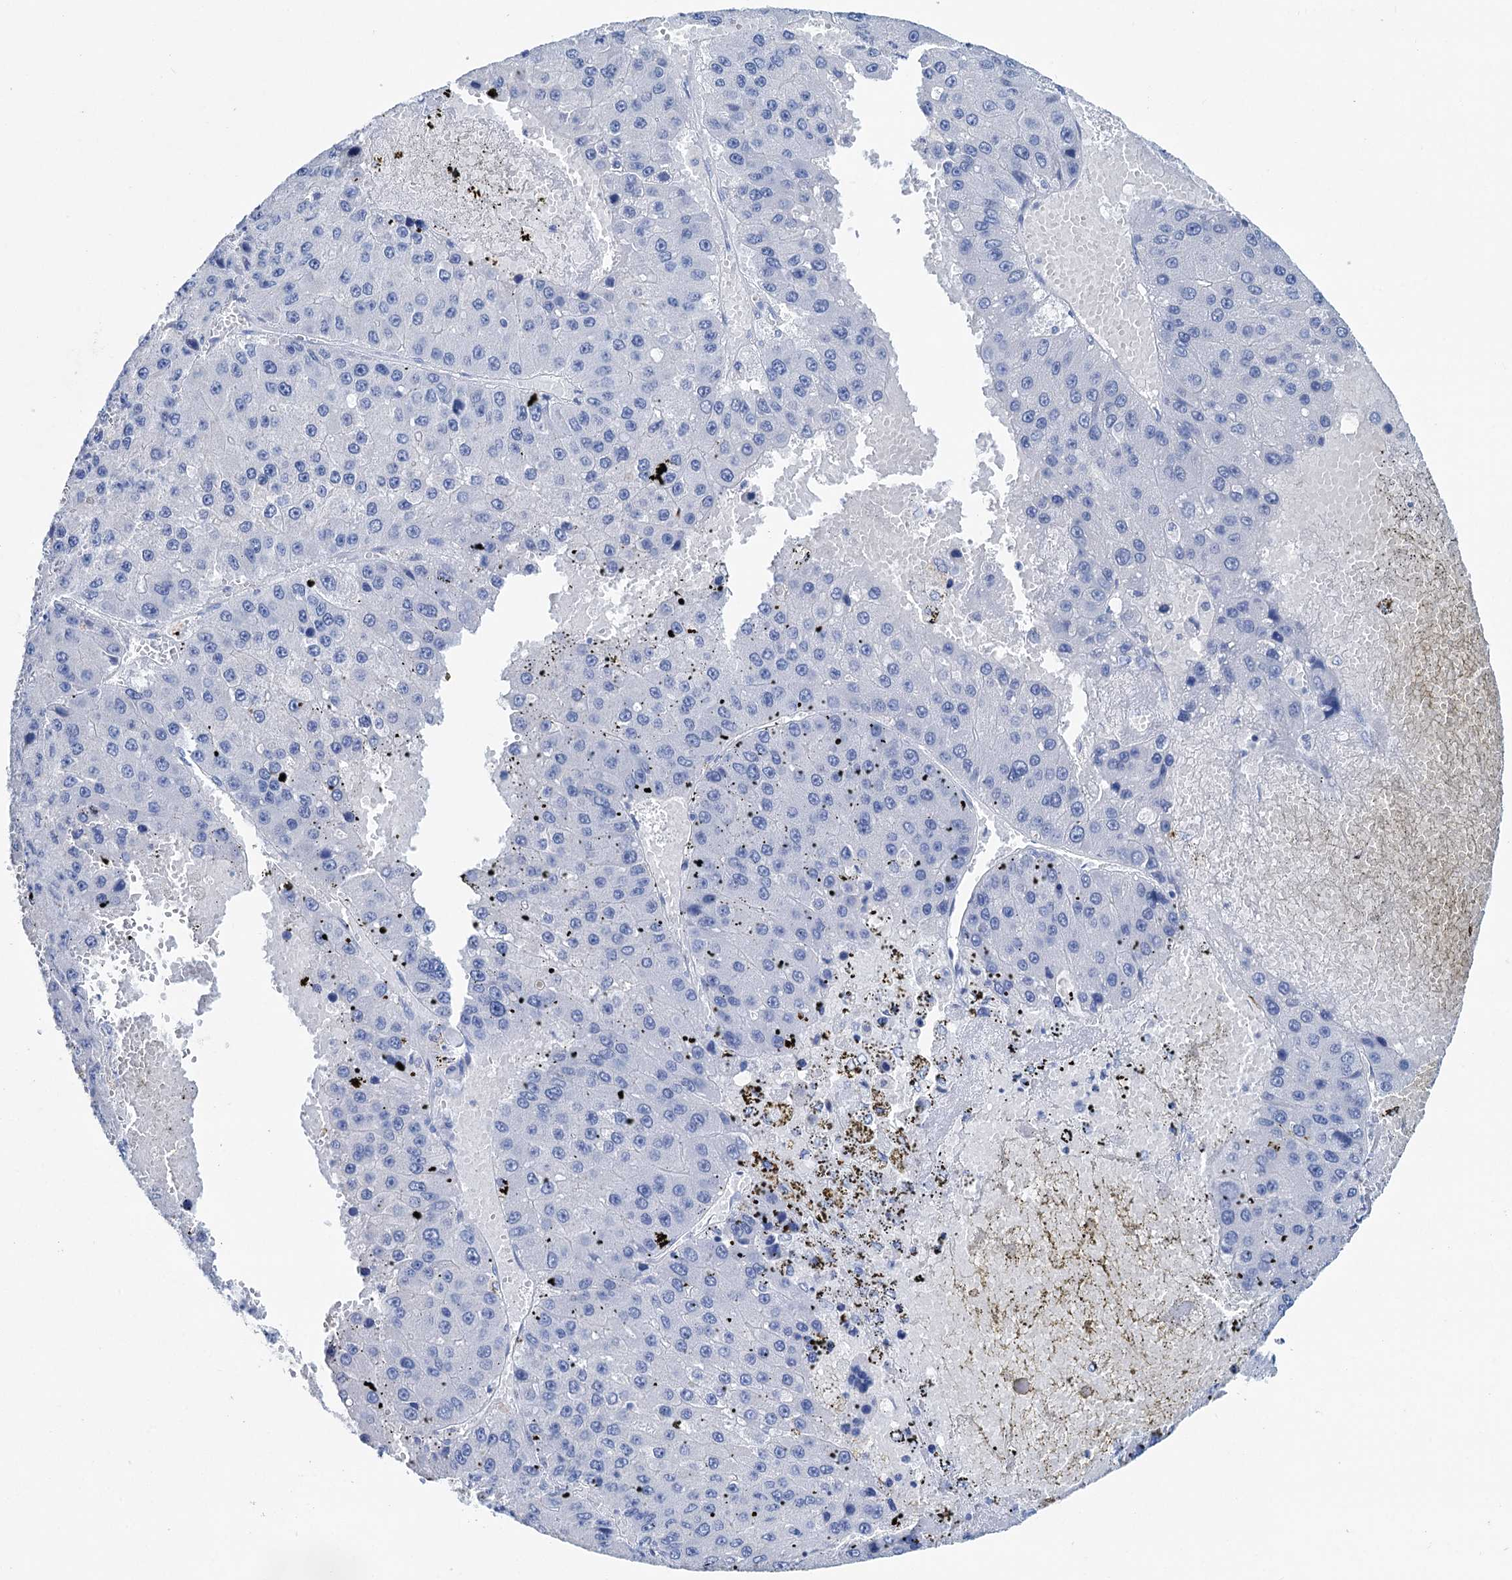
{"staining": {"intensity": "negative", "quantity": "none", "location": "none"}, "tissue": "liver cancer", "cell_type": "Tumor cells", "image_type": "cancer", "snomed": [{"axis": "morphology", "description": "Carcinoma, Hepatocellular, NOS"}, {"axis": "topography", "description": "Liver"}], "caption": "Tumor cells are negative for brown protein staining in liver cancer. Nuclei are stained in blue.", "gene": "BRINP1", "patient": {"sex": "female", "age": 73}}